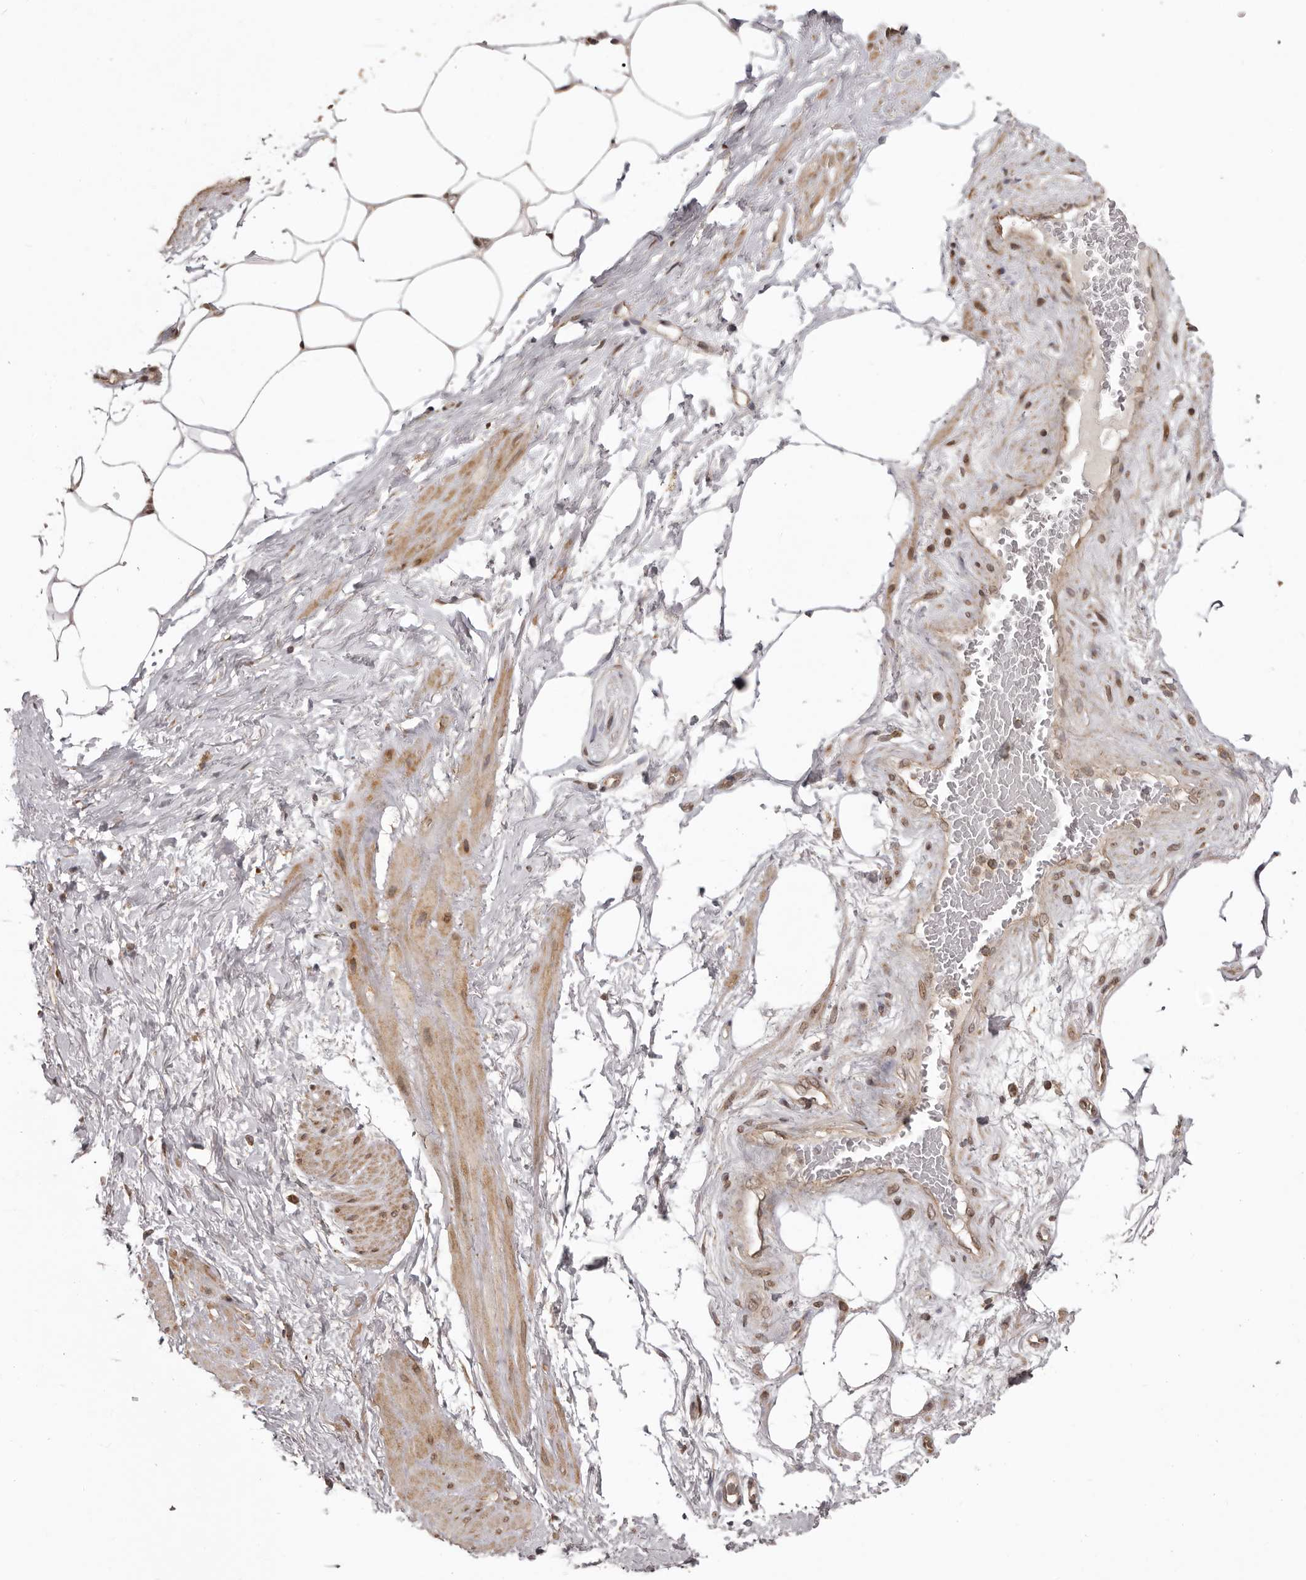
{"staining": {"intensity": "weak", "quantity": ">75%", "location": "cytoplasmic/membranous"}, "tissue": "adipose tissue", "cell_type": "Adipocytes", "image_type": "normal", "snomed": [{"axis": "morphology", "description": "Normal tissue, NOS"}, {"axis": "morphology", "description": "Adenocarcinoma, Low grade"}, {"axis": "topography", "description": "Prostate"}, {"axis": "topography", "description": "Peripheral nerve tissue"}], "caption": "IHC (DAB (3,3'-diaminobenzidine)) staining of benign human adipose tissue demonstrates weak cytoplasmic/membranous protein staining in approximately >75% of adipocytes.", "gene": "CHRM2", "patient": {"sex": "male", "age": 63}}